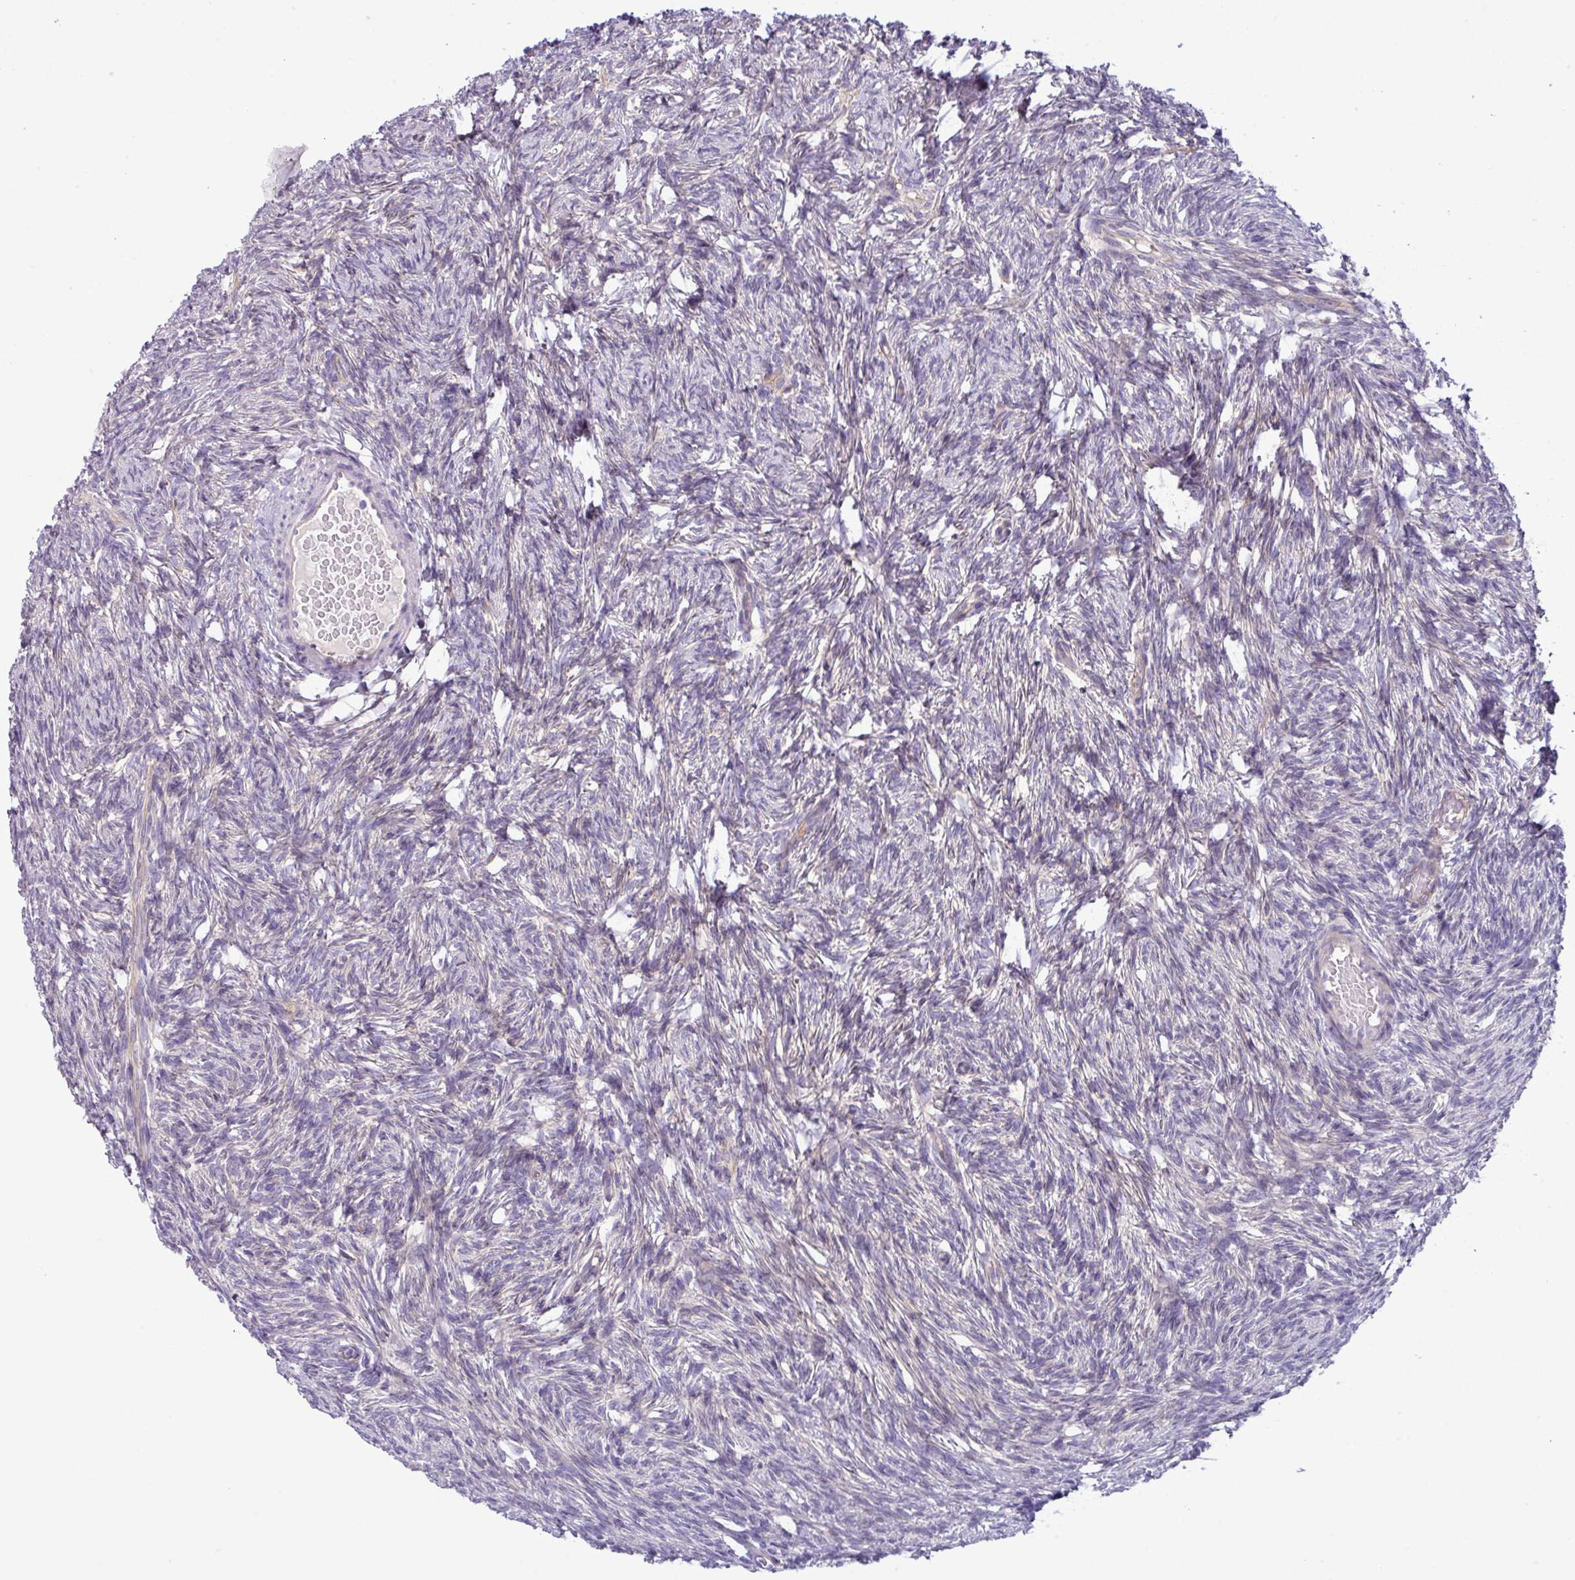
{"staining": {"intensity": "negative", "quantity": "none", "location": "none"}, "tissue": "ovary", "cell_type": "Ovarian stroma cells", "image_type": "normal", "snomed": [{"axis": "morphology", "description": "Normal tissue, NOS"}, {"axis": "topography", "description": "Ovary"}], "caption": "This is a histopathology image of immunohistochemistry staining of unremarkable ovary, which shows no positivity in ovarian stroma cells.", "gene": "KIRREL3", "patient": {"sex": "female", "age": 33}}